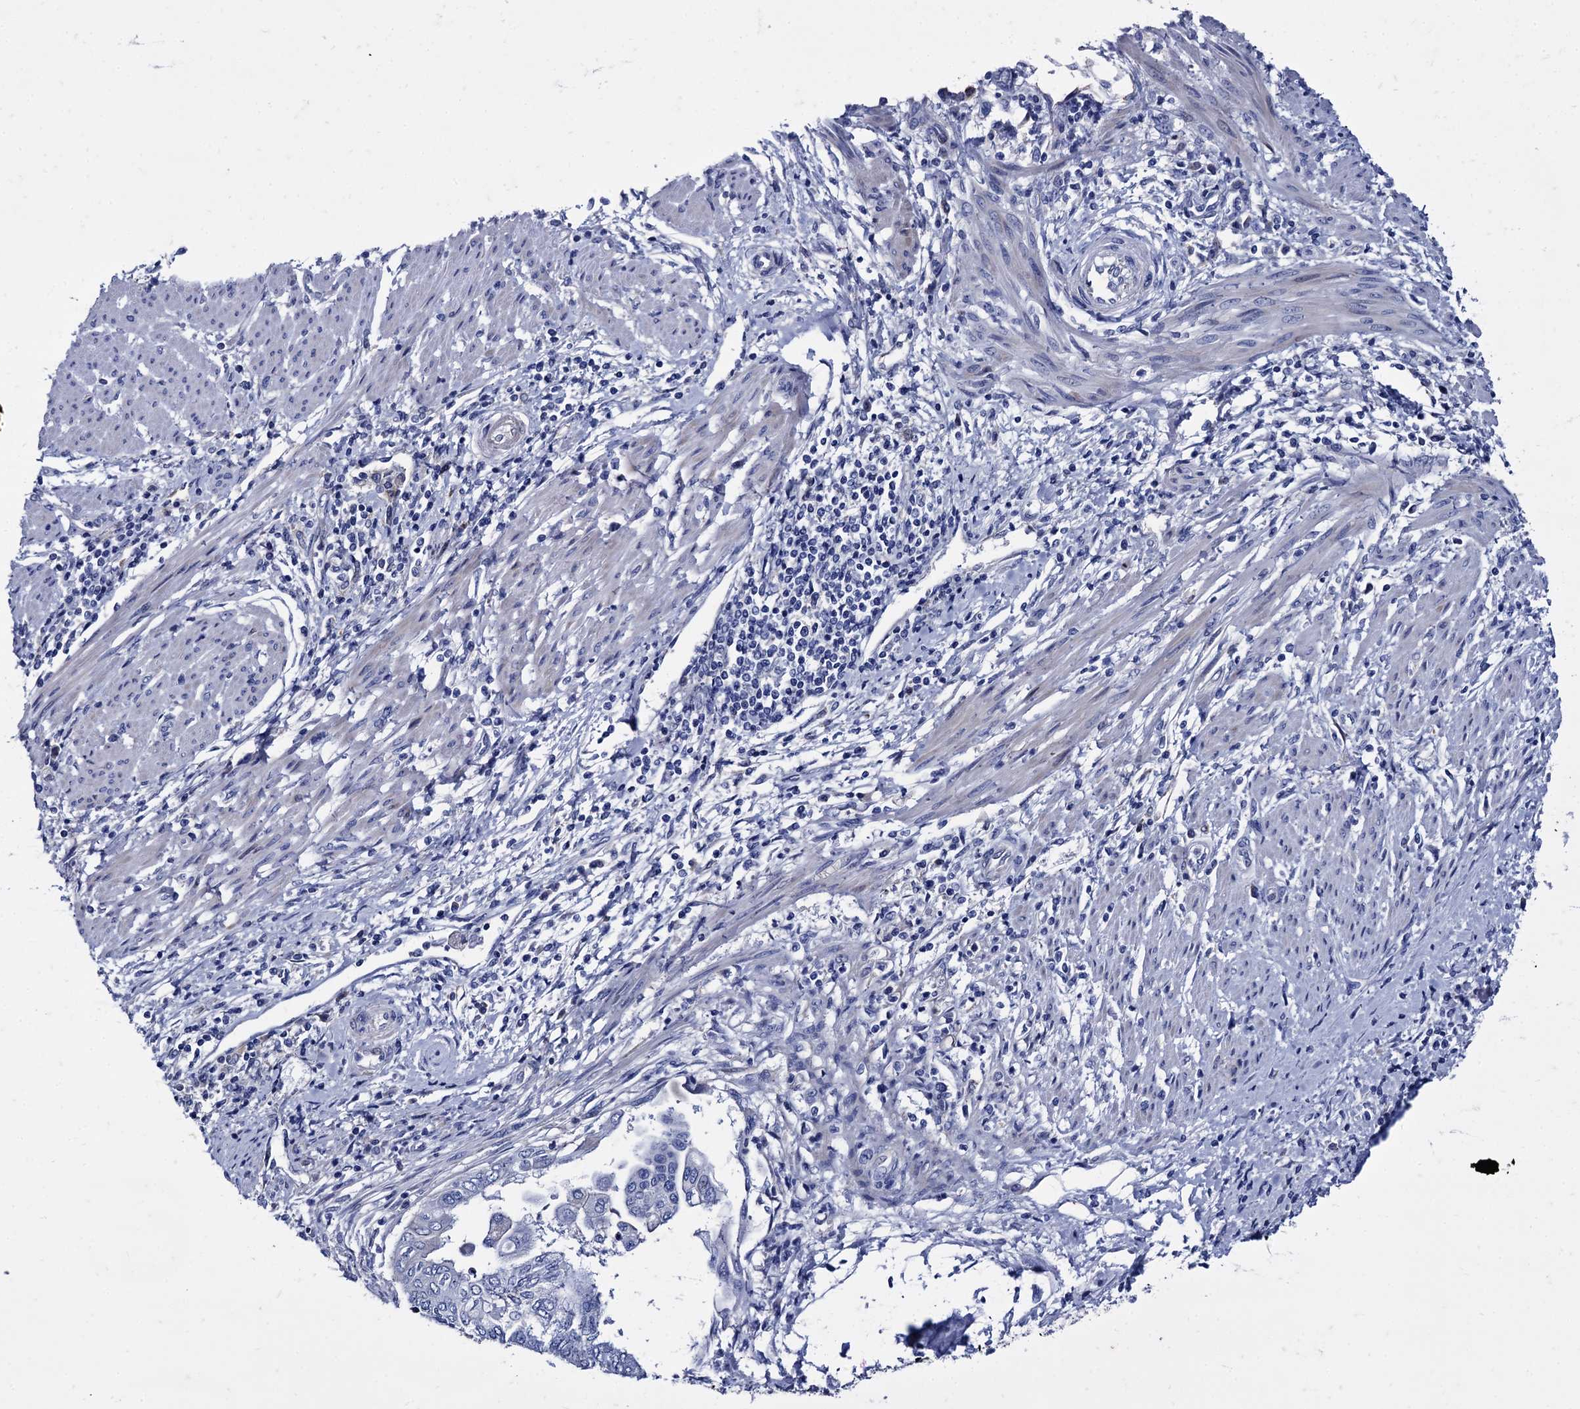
{"staining": {"intensity": "negative", "quantity": "none", "location": "none"}, "tissue": "endometrial cancer", "cell_type": "Tumor cells", "image_type": "cancer", "snomed": [{"axis": "morphology", "description": "Adenocarcinoma, NOS"}, {"axis": "topography", "description": "Uterus"}, {"axis": "topography", "description": "Endometrium"}], "caption": "This is a photomicrograph of immunohistochemistry (IHC) staining of endometrial cancer, which shows no staining in tumor cells.", "gene": "TMEM72", "patient": {"sex": "female", "age": 70}}